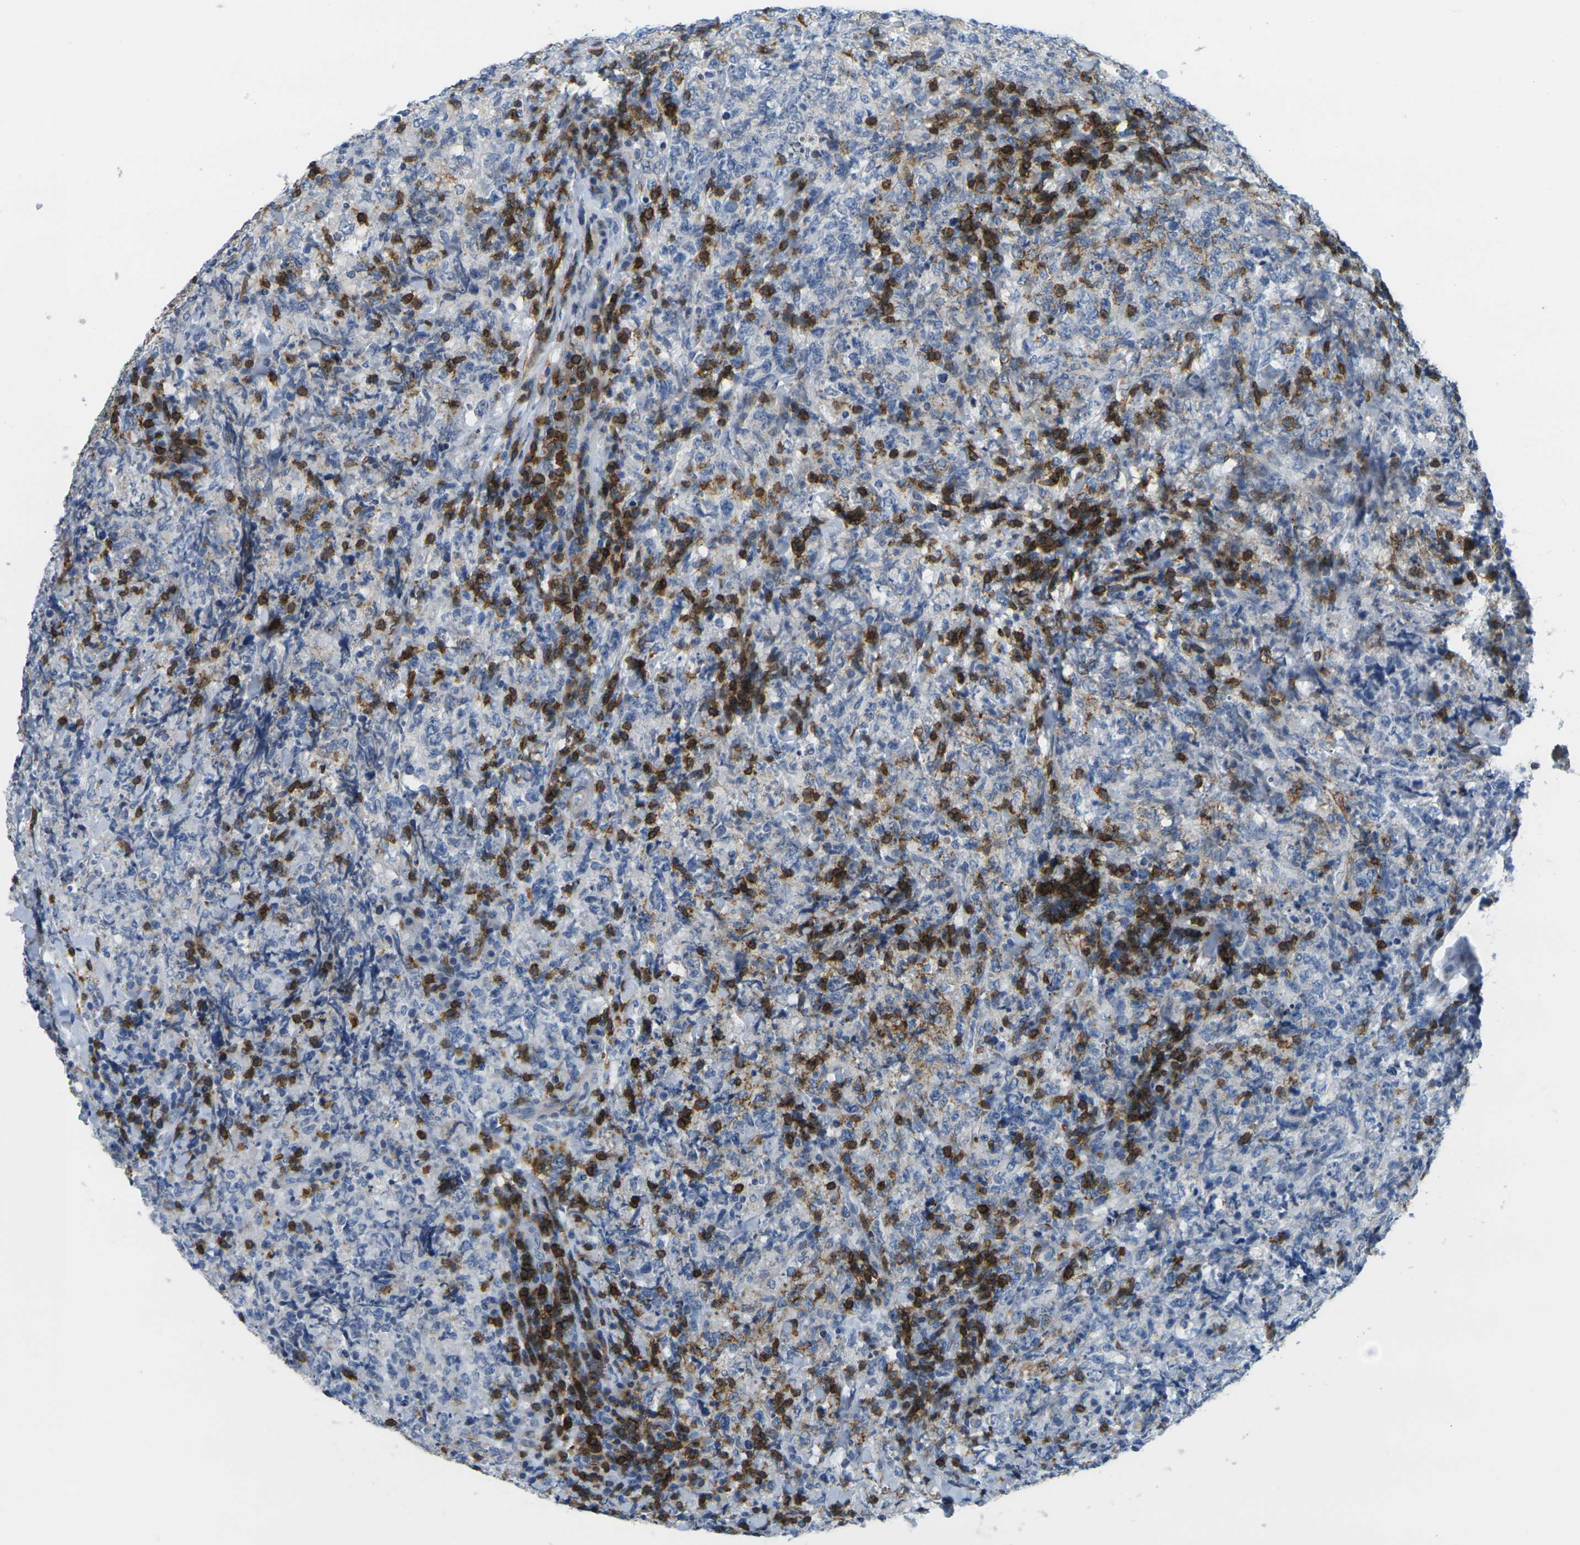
{"staining": {"intensity": "strong", "quantity": "<25%", "location": "cytoplasmic/membranous"}, "tissue": "lymphoma", "cell_type": "Tumor cells", "image_type": "cancer", "snomed": [{"axis": "morphology", "description": "Malignant lymphoma, non-Hodgkin's type, High grade"}, {"axis": "topography", "description": "Tonsil"}], "caption": "Human lymphoma stained for a protein (brown) reveals strong cytoplasmic/membranous positive expression in about <25% of tumor cells.", "gene": "CD3D", "patient": {"sex": "female", "age": 36}}